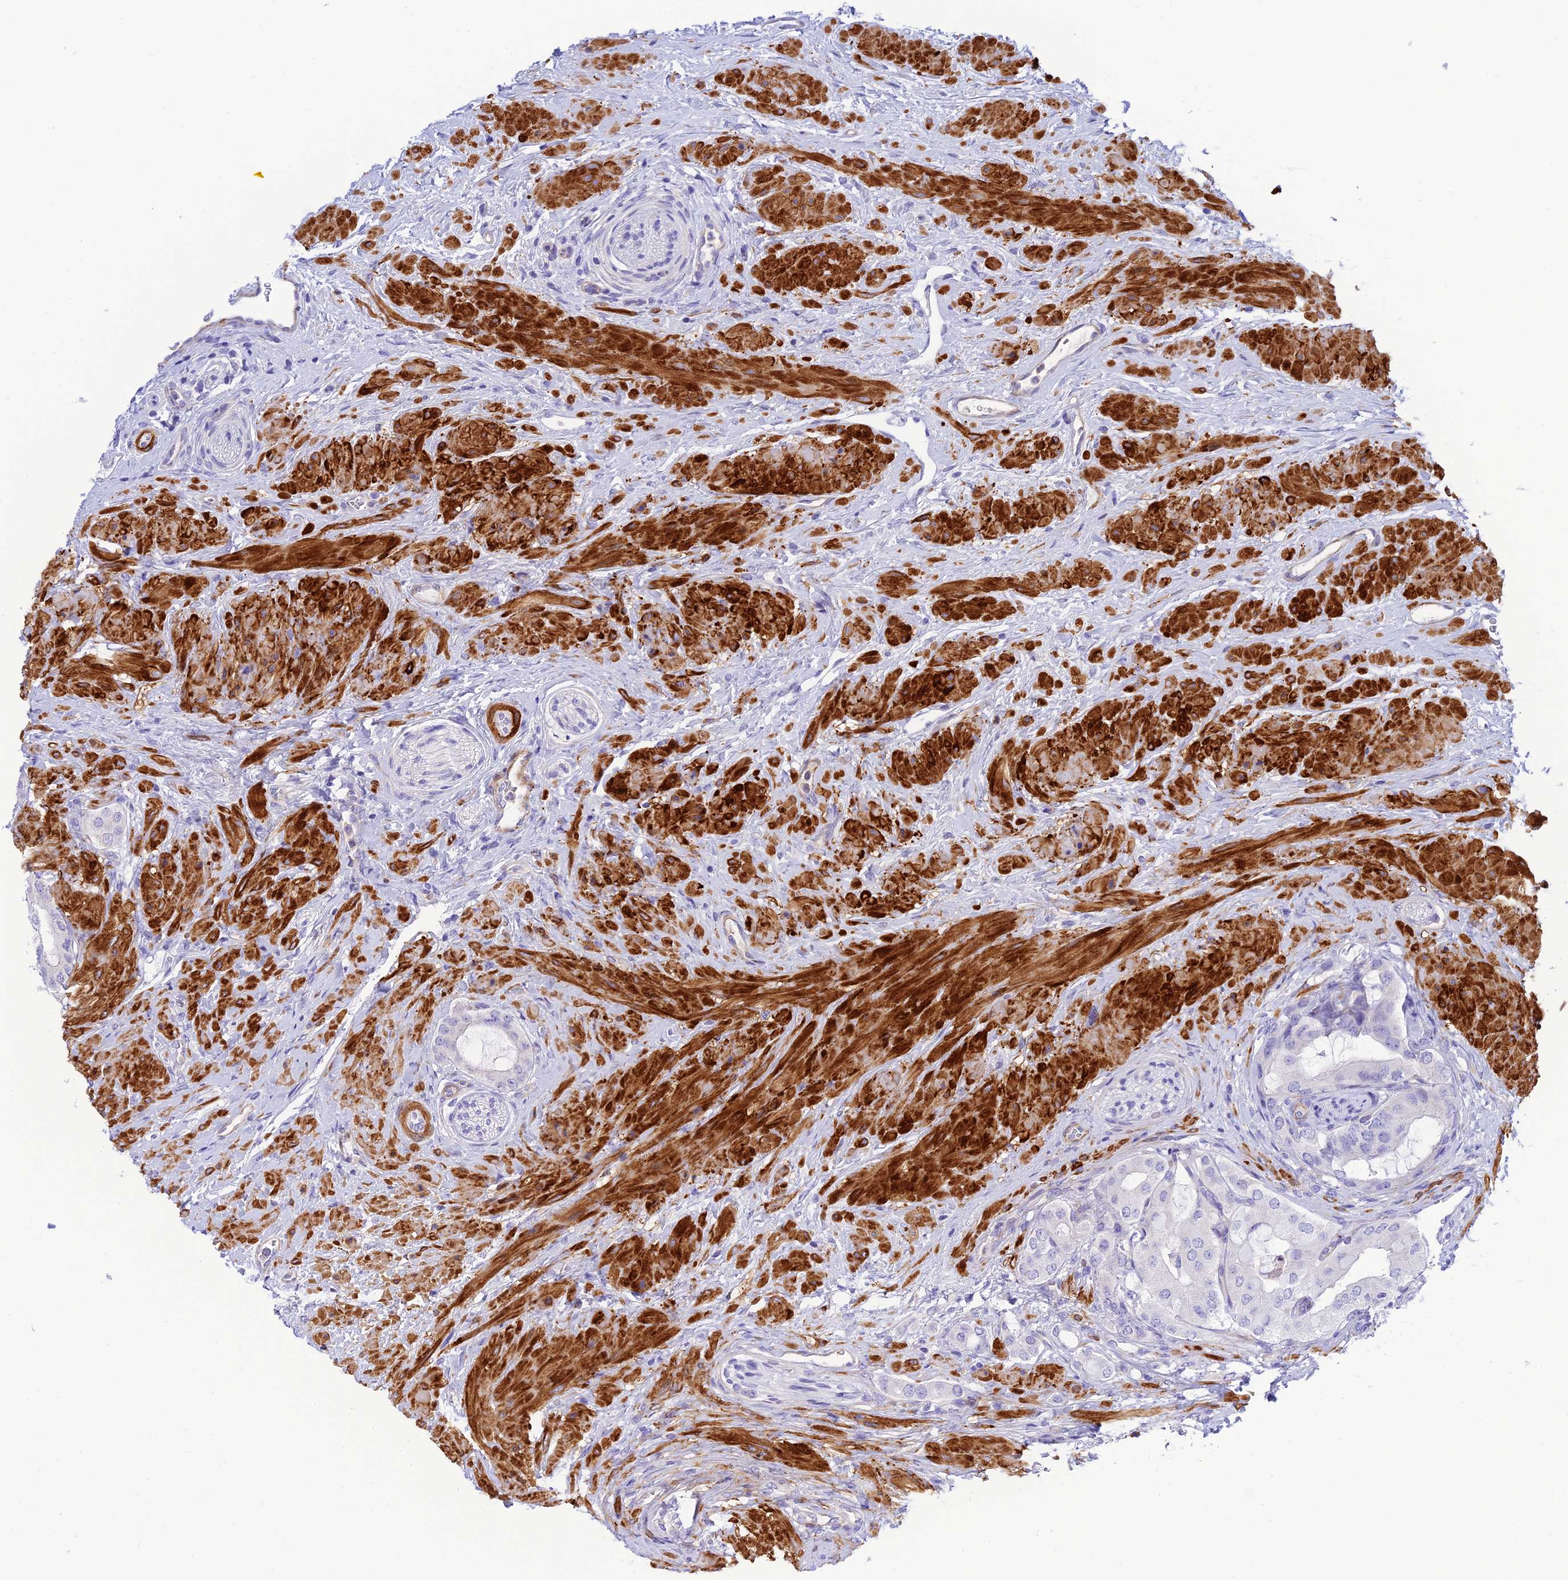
{"staining": {"intensity": "negative", "quantity": "none", "location": "none"}, "tissue": "prostate cancer", "cell_type": "Tumor cells", "image_type": "cancer", "snomed": [{"axis": "morphology", "description": "Adenocarcinoma, Low grade"}, {"axis": "topography", "description": "Prostate"}], "caption": "DAB (3,3'-diaminobenzidine) immunohistochemical staining of human prostate adenocarcinoma (low-grade) demonstrates no significant expression in tumor cells.", "gene": "ZDHHC16", "patient": {"sex": "male", "age": 57}}